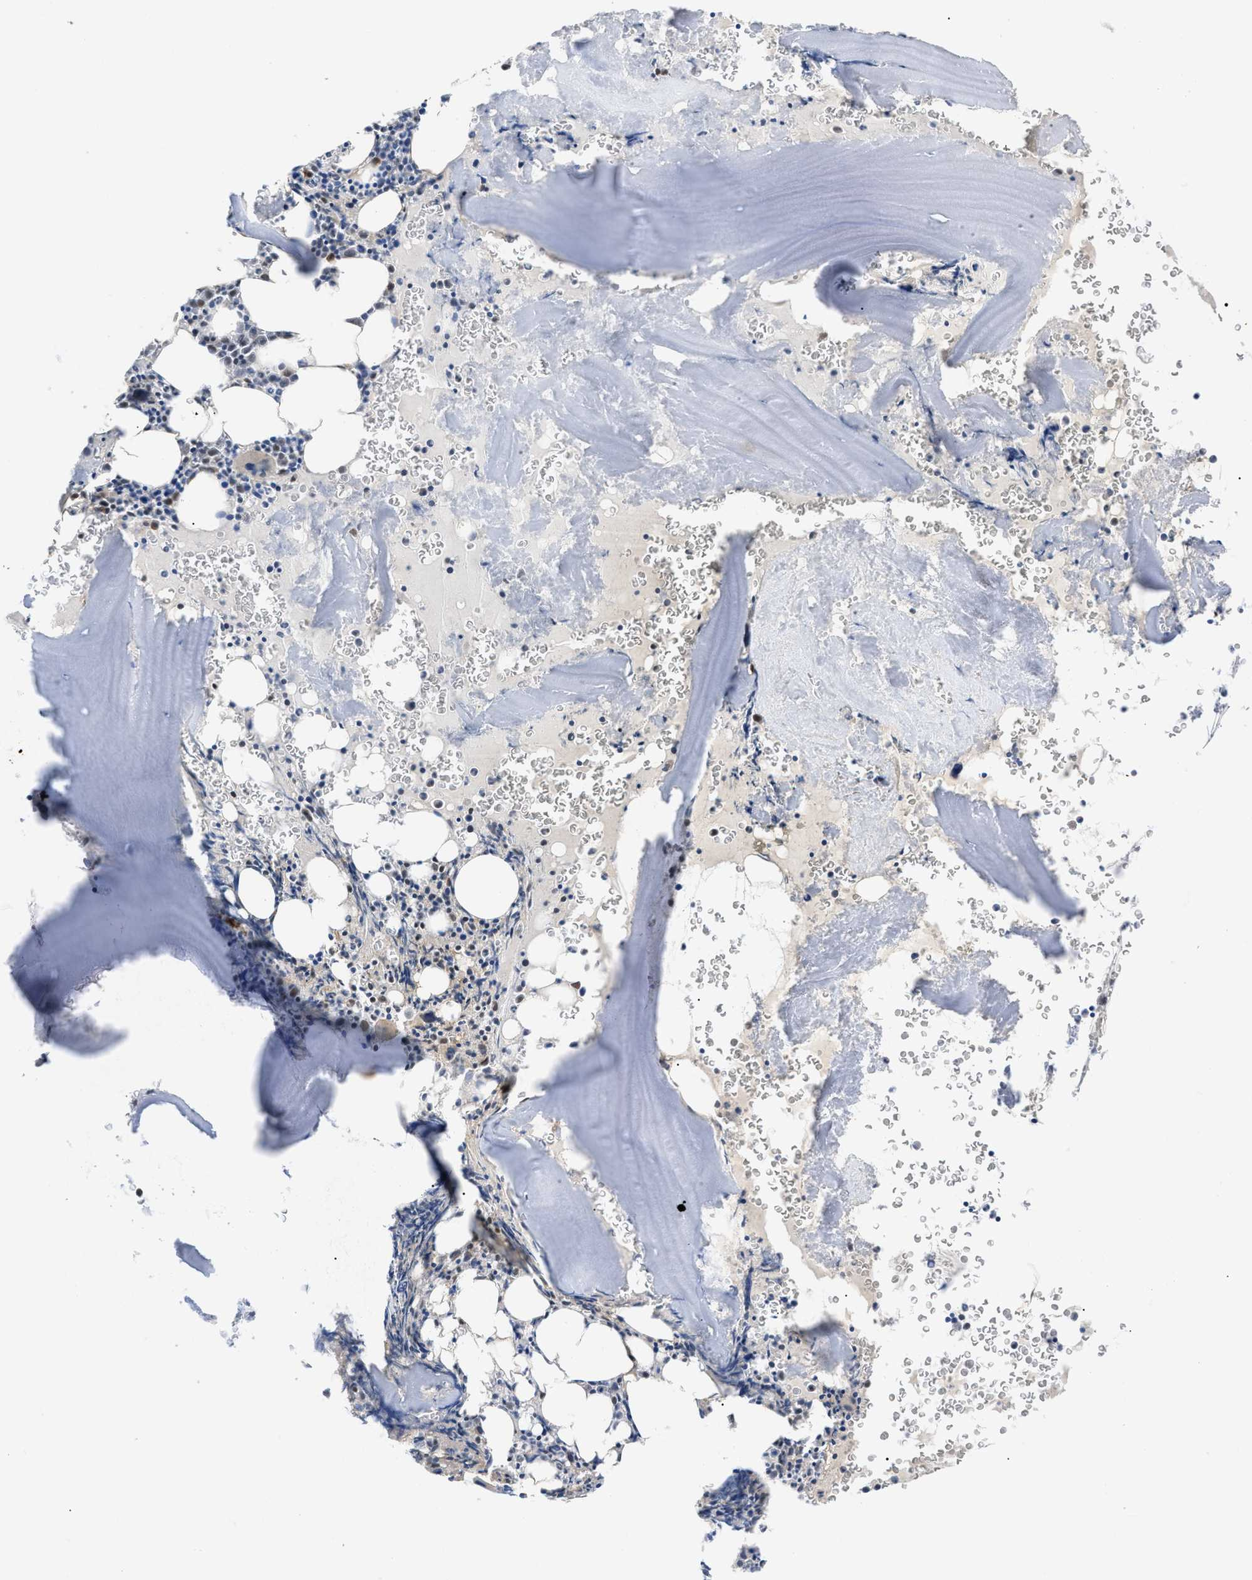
{"staining": {"intensity": "weak", "quantity": "<25%", "location": "nuclear"}, "tissue": "bone marrow", "cell_type": "Hematopoietic cells", "image_type": "normal", "snomed": [{"axis": "morphology", "description": "Normal tissue, NOS"}, {"axis": "morphology", "description": "Inflammation, NOS"}, {"axis": "topography", "description": "Bone marrow"}], "caption": "Immunohistochemical staining of unremarkable bone marrow displays no significant expression in hematopoietic cells. Brightfield microscopy of IHC stained with DAB (3,3'-diaminobenzidine) (brown) and hematoxylin (blue), captured at high magnification.", "gene": "ZBTB11", "patient": {"sex": "male", "age": 37}}